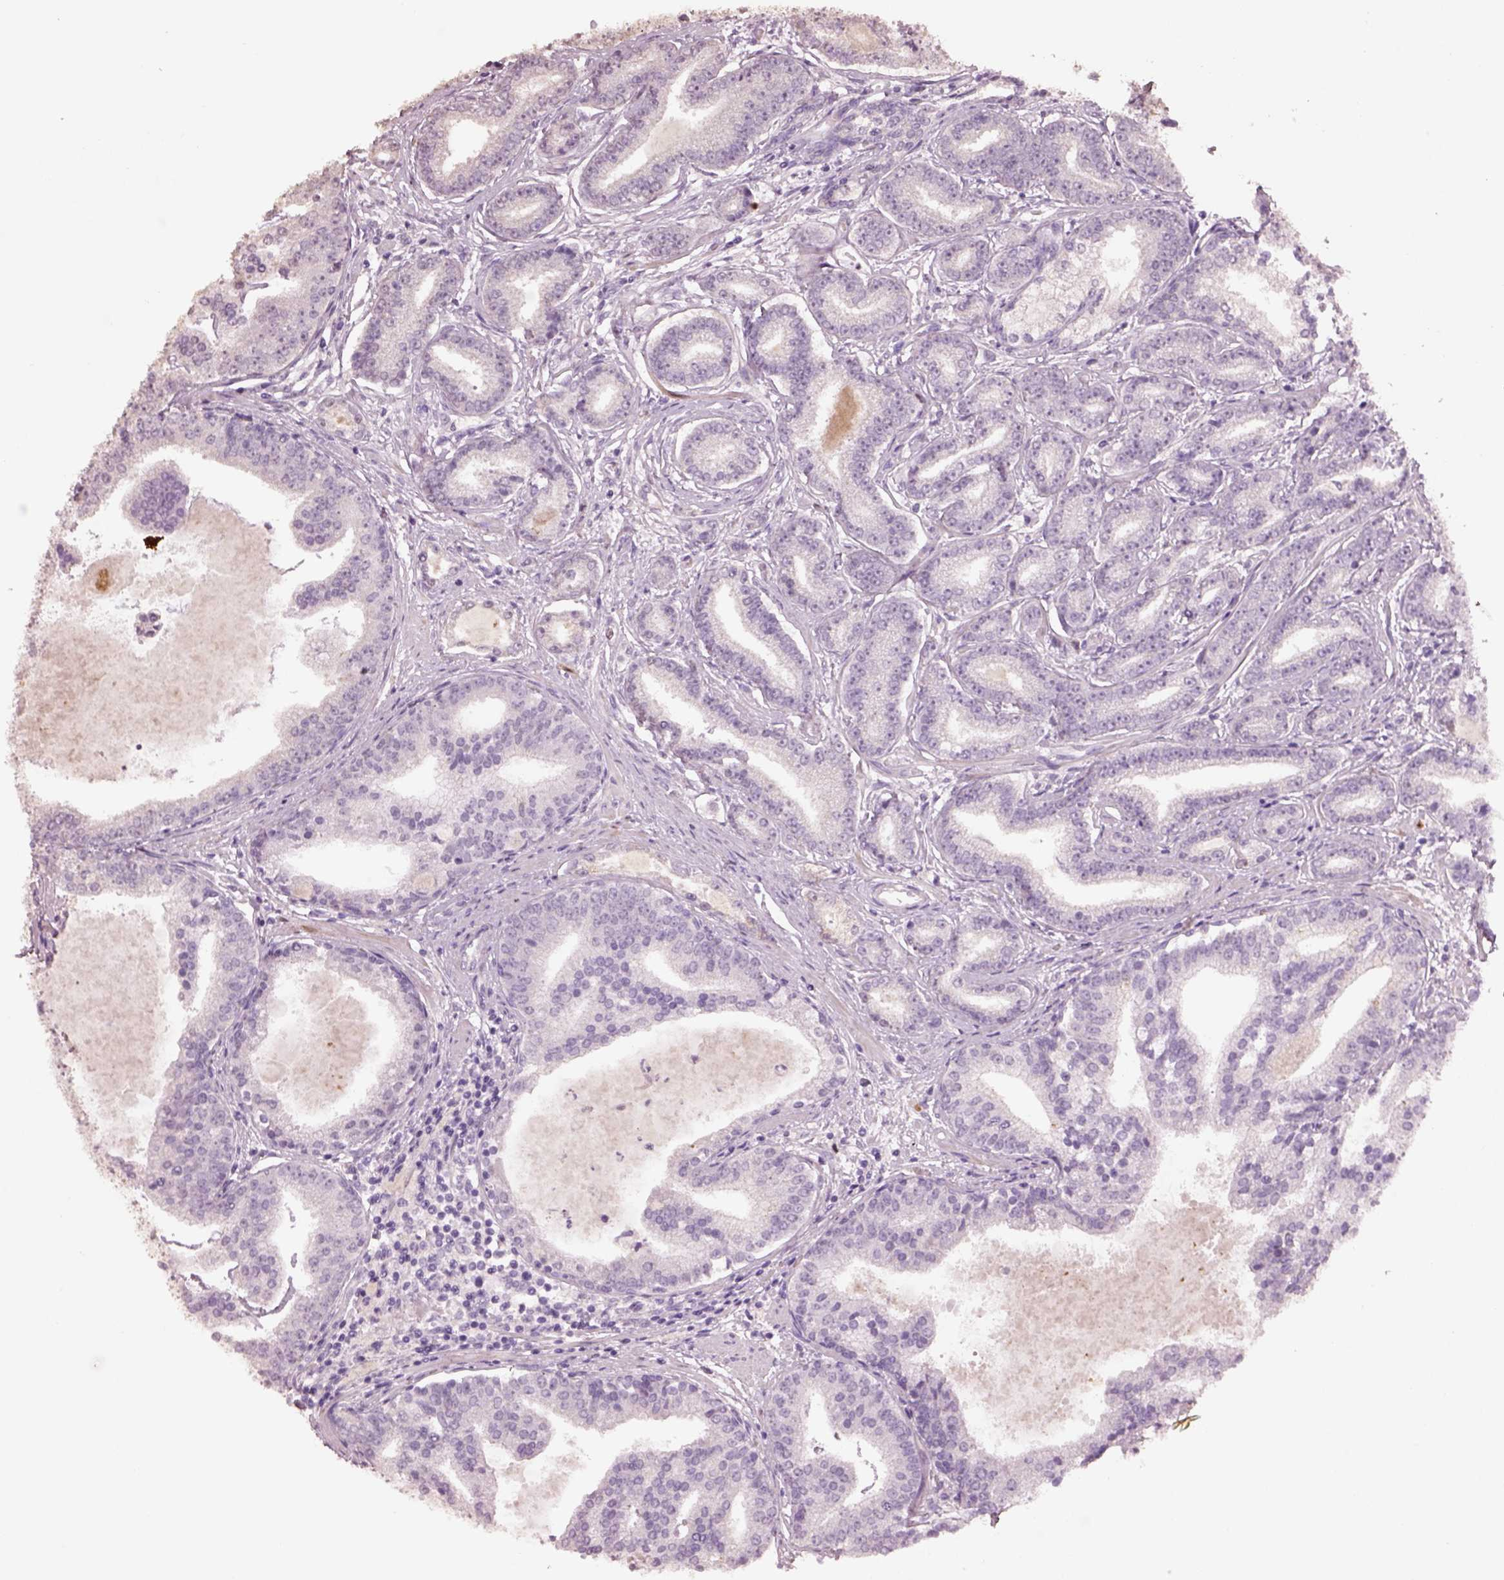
{"staining": {"intensity": "negative", "quantity": "none", "location": "none"}, "tissue": "prostate cancer", "cell_type": "Tumor cells", "image_type": "cancer", "snomed": [{"axis": "morphology", "description": "Adenocarcinoma, NOS"}, {"axis": "topography", "description": "Prostate"}], "caption": "IHC image of neoplastic tissue: human prostate cancer stained with DAB reveals no significant protein positivity in tumor cells. (DAB IHC visualized using brightfield microscopy, high magnification).", "gene": "KCNIP3", "patient": {"sex": "male", "age": 64}}